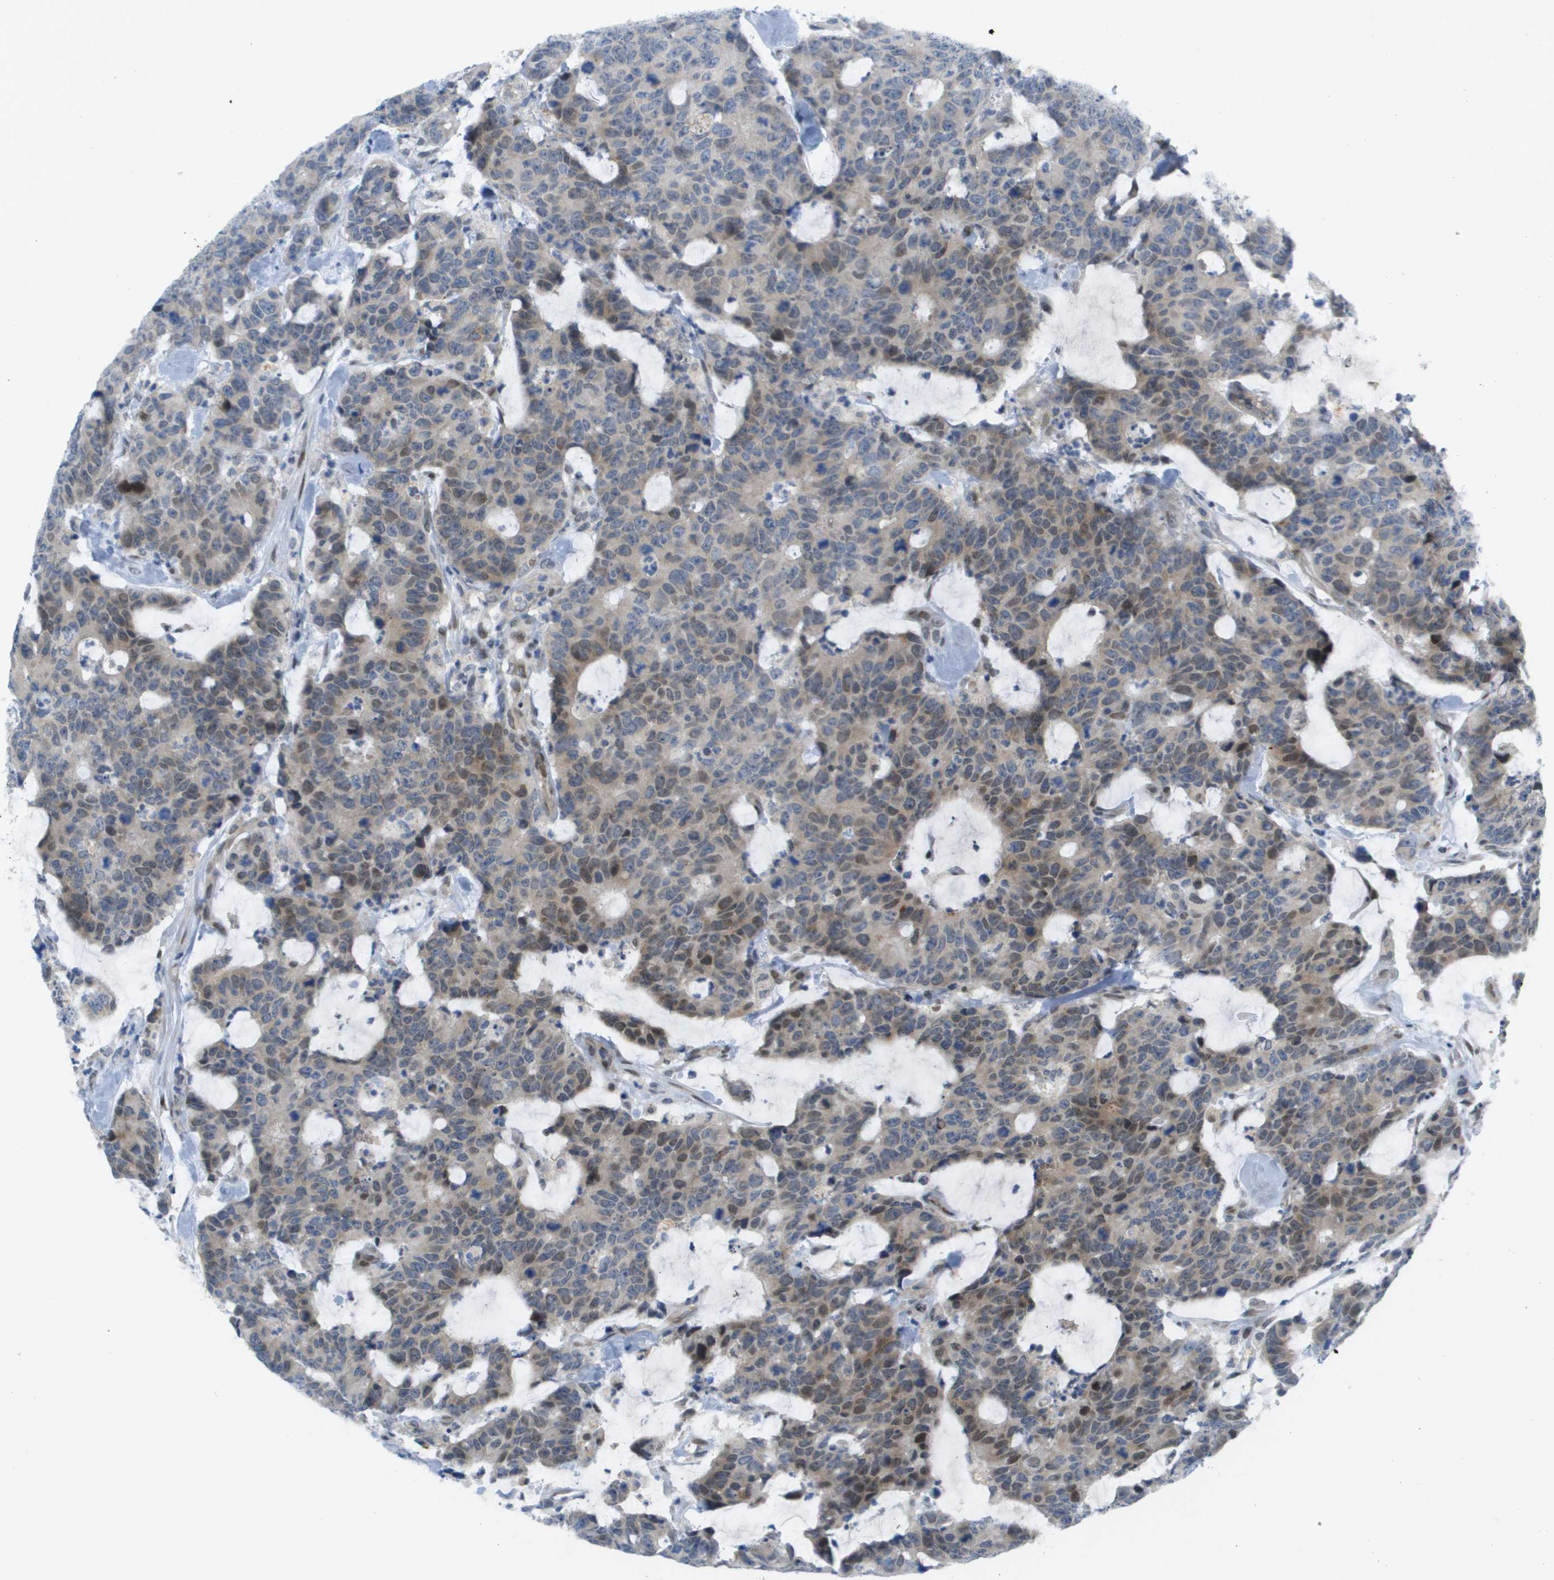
{"staining": {"intensity": "weak", "quantity": "25%-75%", "location": "cytoplasmic/membranous,nuclear"}, "tissue": "colorectal cancer", "cell_type": "Tumor cells", "image_type": "cancer", "snomed": [{"axis": "morphology", "description": "Adenocarcinoma, NOS"}, {"axis": "topography", "description": "Colon"}], "caption": "Weak cytoplasmic/membranous and nuclear protein positivity is seen in approximately 25%-75% of tumor cells in colorectal adenocarcinoma. Ihc stains the protein of interest in brown and the nuclei are stained blue.", "gene": "CACNB4", "patient": {"sex": "female", "age": 86}}